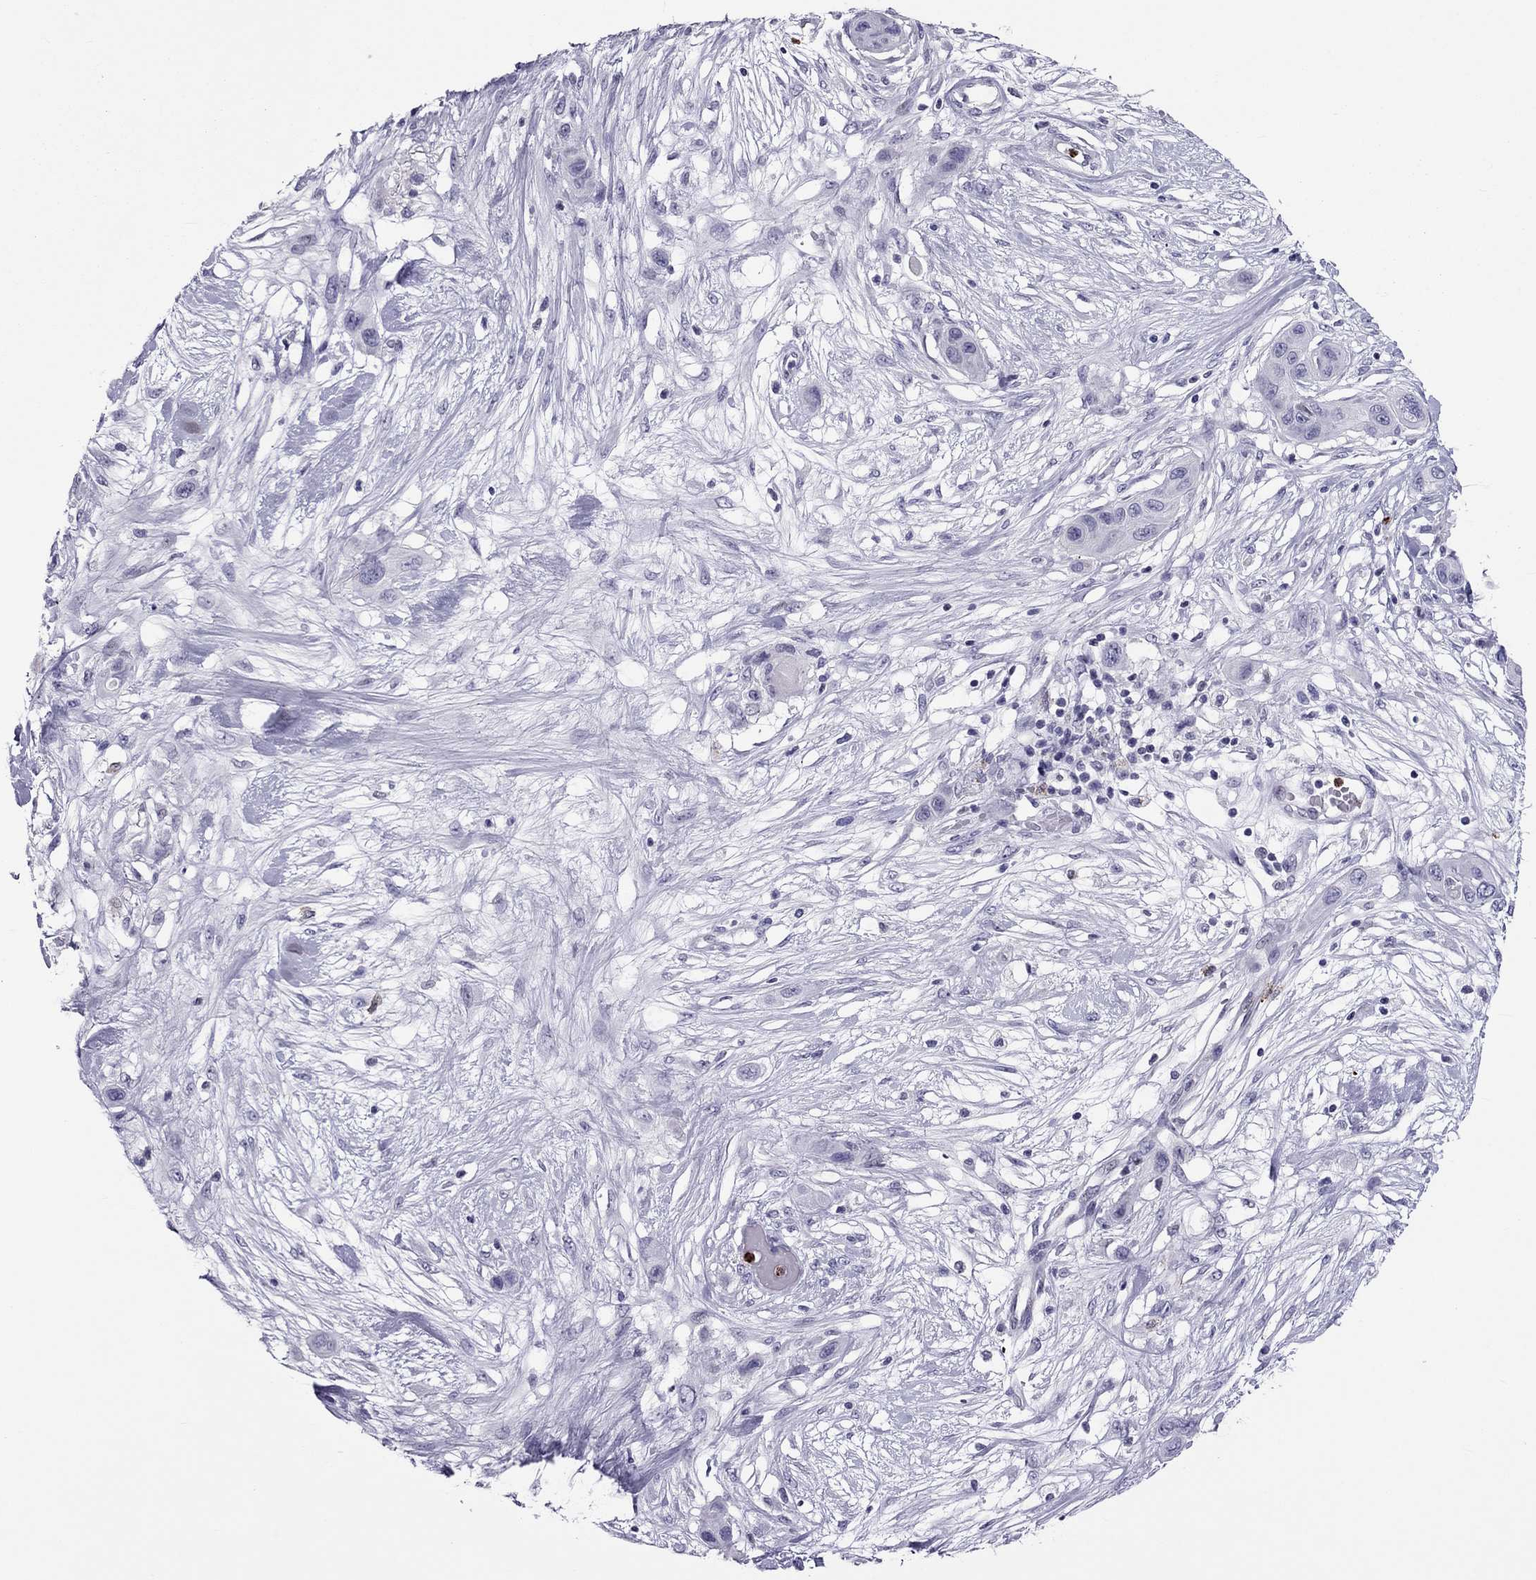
{"staining": {"intensity": "negative", "quantity": "none", "location": "none"}, "tissue": "skin cancer", "cell_type": "Tumor cells", "image_type": "cancer", "snomed": [{"axis": "morphology", "description": "Squamous cell carcinoma, NOS"}, {"axis": "topography", "description": "Skin"}], "caption": "A micrograph of skin squamous cell carcinoma stained for a protein exhibits no brown staining in tumor cells.", "gene": "CCL27", "patient": {"sex": "male", "age": 79}}